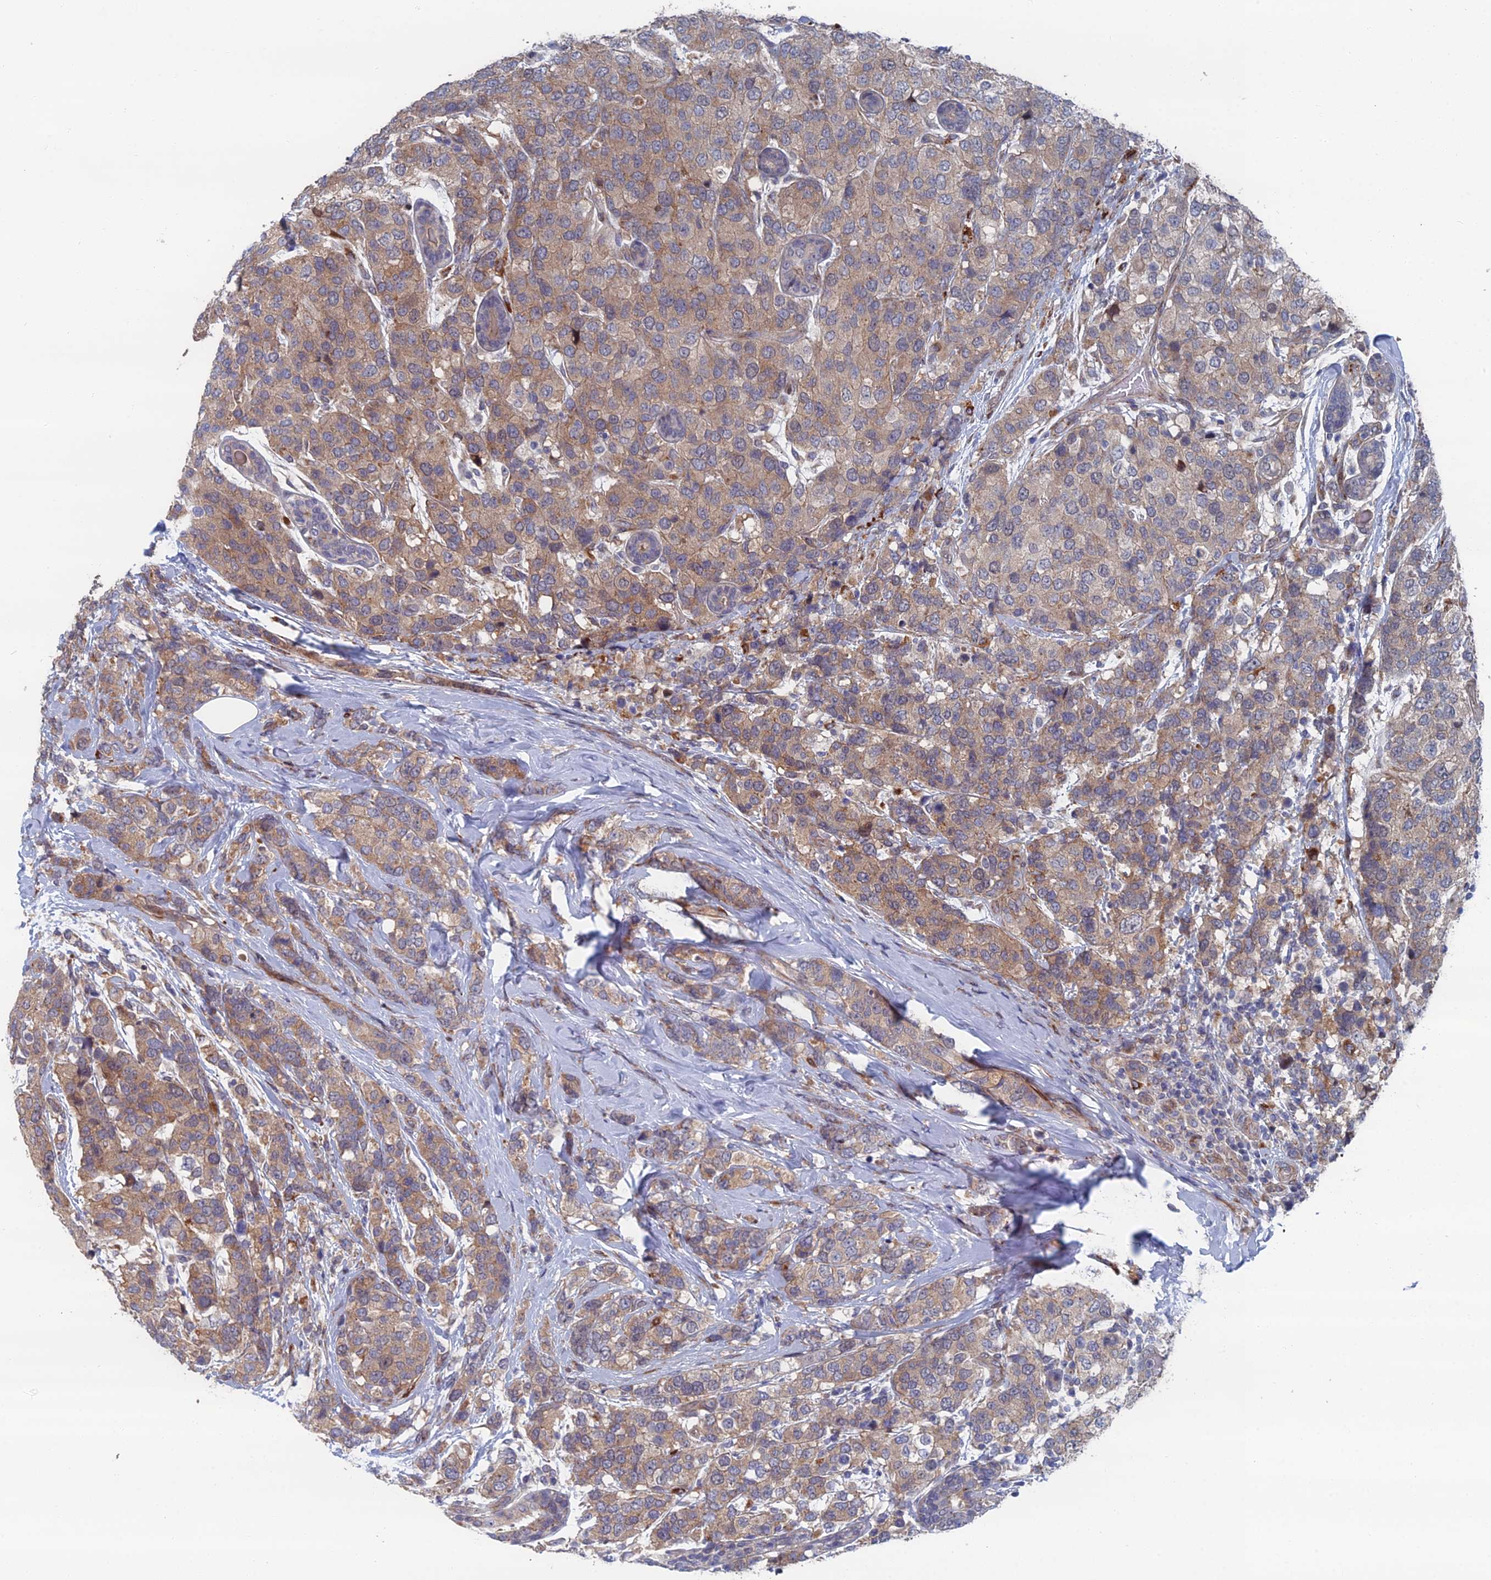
{"staining": {"intensity": "moderate", "quantity": "25%-75%", "location": "cytoplasmic/membranous"}, "tissue": "breast cancer", "cell_type": "Tumor cells", "image_type": "cancer", "snomed": [{"axis": "morphology", "description": "Lobular carcinoma"}, {"axis": "topography", "description": "Breast"}], "caption": "Moderate cytoplasmic/membranous positivity is present in about 25%-75% of tumor cells in lobular carcinoma (breast).", "gene": "GTF2IRD1", "patient": {"sex": "female", "age": 59}}